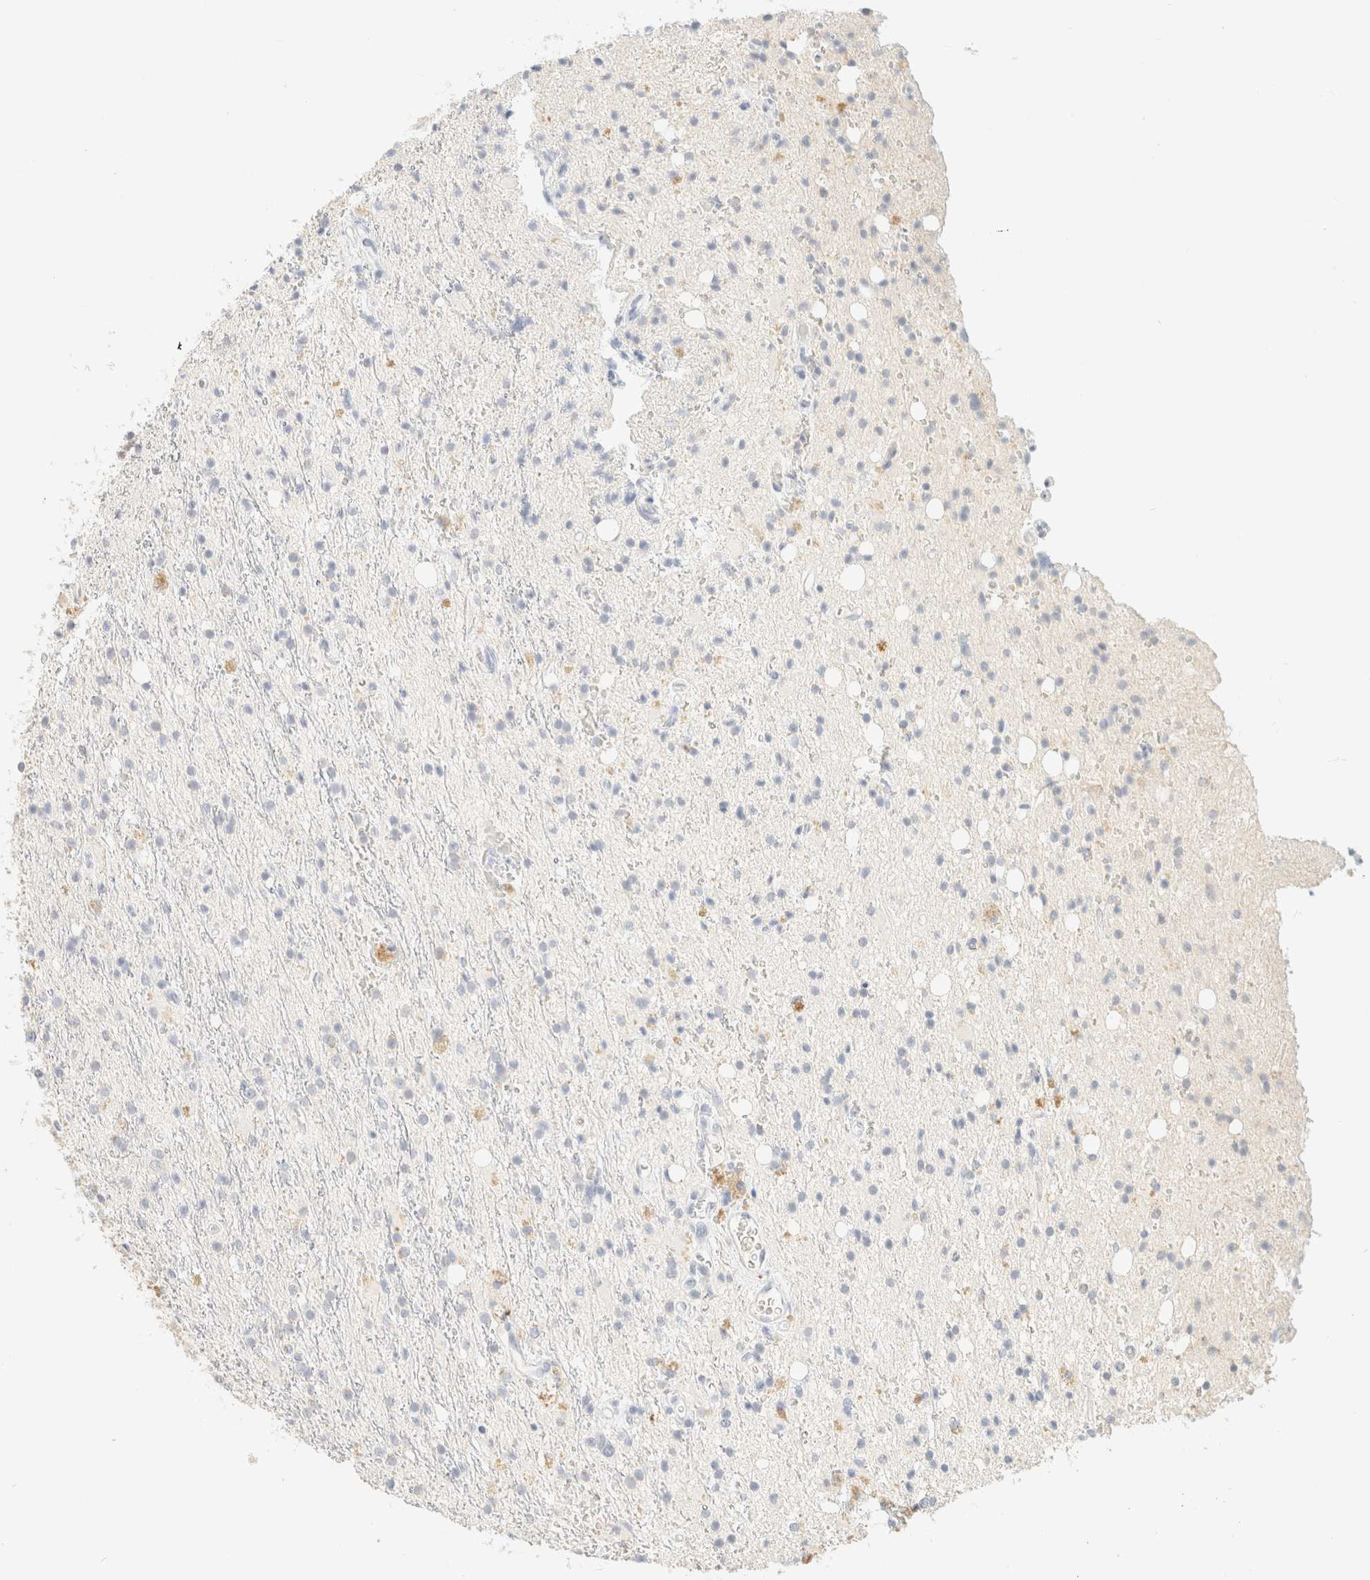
{"staining": {"intensity": "negative", "quantity": "none", "location": "none"}, "tissue": "glioma", "cell_type": "Tumor cells", "image_type": "cancer", "snomed": [{"axis": "morphology", "description": "Glioma, malignant, High grade"}, {"axis": "topography", "description": "Brain"}], "caption": "A micrograph of human malignant glioma (high-grade) is negative for staining in tumor cells.", "gene": "TIMD4", "patient": {"sex": "male", "age": 47}}